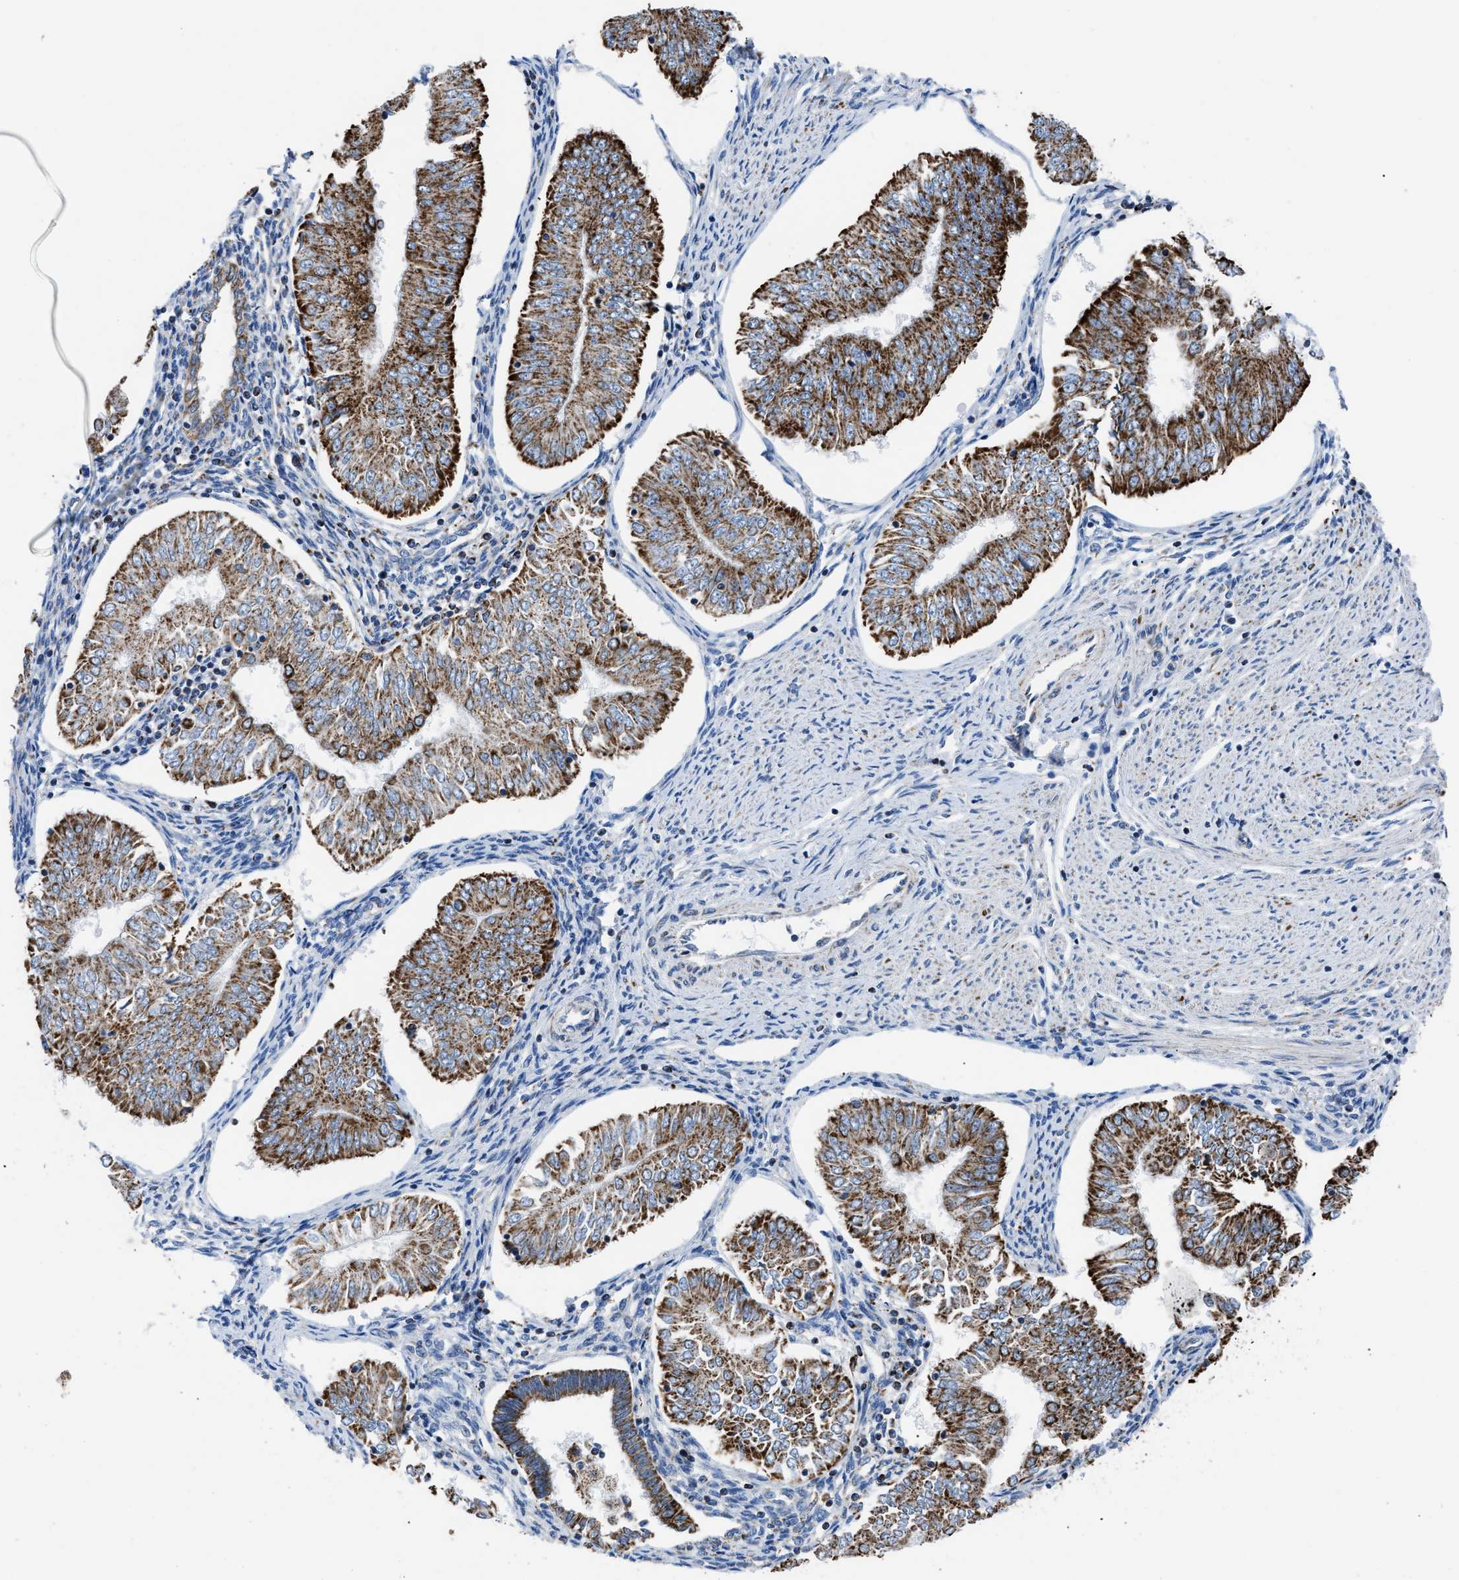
{"staining": {"intensity": "strong", "quantity": ">75%", "location": "cytoplasmic/membranous"}, "tissue": "endometrial cancer", "cell_type": "Tumor cells", "image_type": "cancer", "snomed": [{"axis": "morphology", "description": "Adenocarcinoma, NOS"}, {"axis": "topography", "description": "Endometrium"}], "caption": "This is a photomicrograph of IHC staining of endometrial adenocarcinoma, which shows strong staining in the cytoplasmic/membranous of tumor cells.", "gene": "ZDHHC3", "patient": {"sex": "female", "age": 53}}